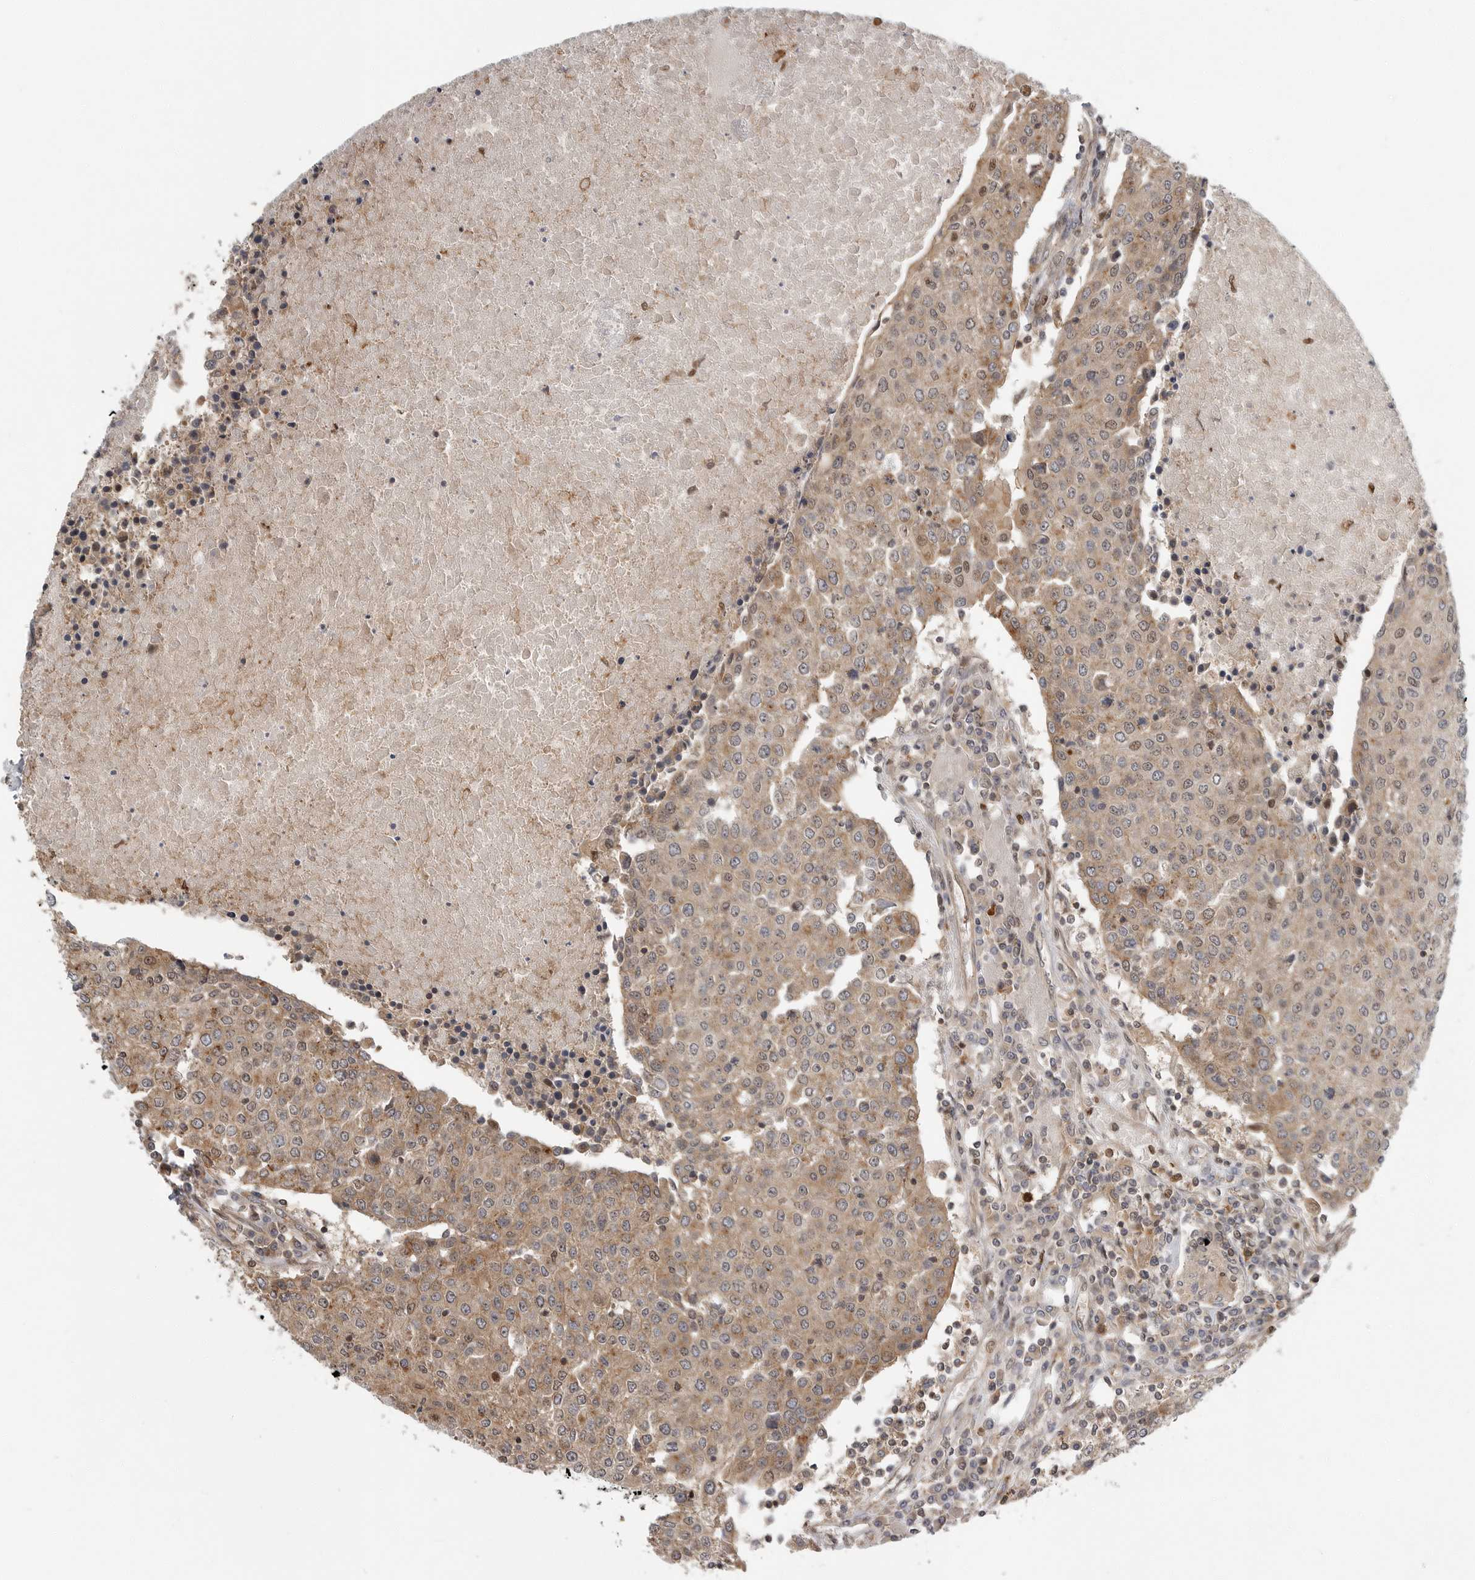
{"staining": {"intensity": "weak", "quantity": ">75%", "location": "cytoplasmic/membranous,nuclear"}, "tissue": "urothelial cancer", "cell_type": "Tumor cells", "image_type": "cancer", "snomed": [{"axis": "morphology", "description": "Urothelial carcinoma, High grade"}, {"axis": "topography", "description": "Urinary bladder"}], "caption": "High-magnification brightfield microscopy of high-grade urothelial carcinoma stained with DAB (3,3'-diaminobenzidine) (brown) and counterstained with hematoxylin (blue). tumor cells exhibit weak cytoplasmic/membranous and nuclear positivity is appreciated in approximately>75% of cells. (IHC, brightfield microscopy, high magnification).", "gene": "STRAP", "patient": {"sex": "female", "age": 85}}